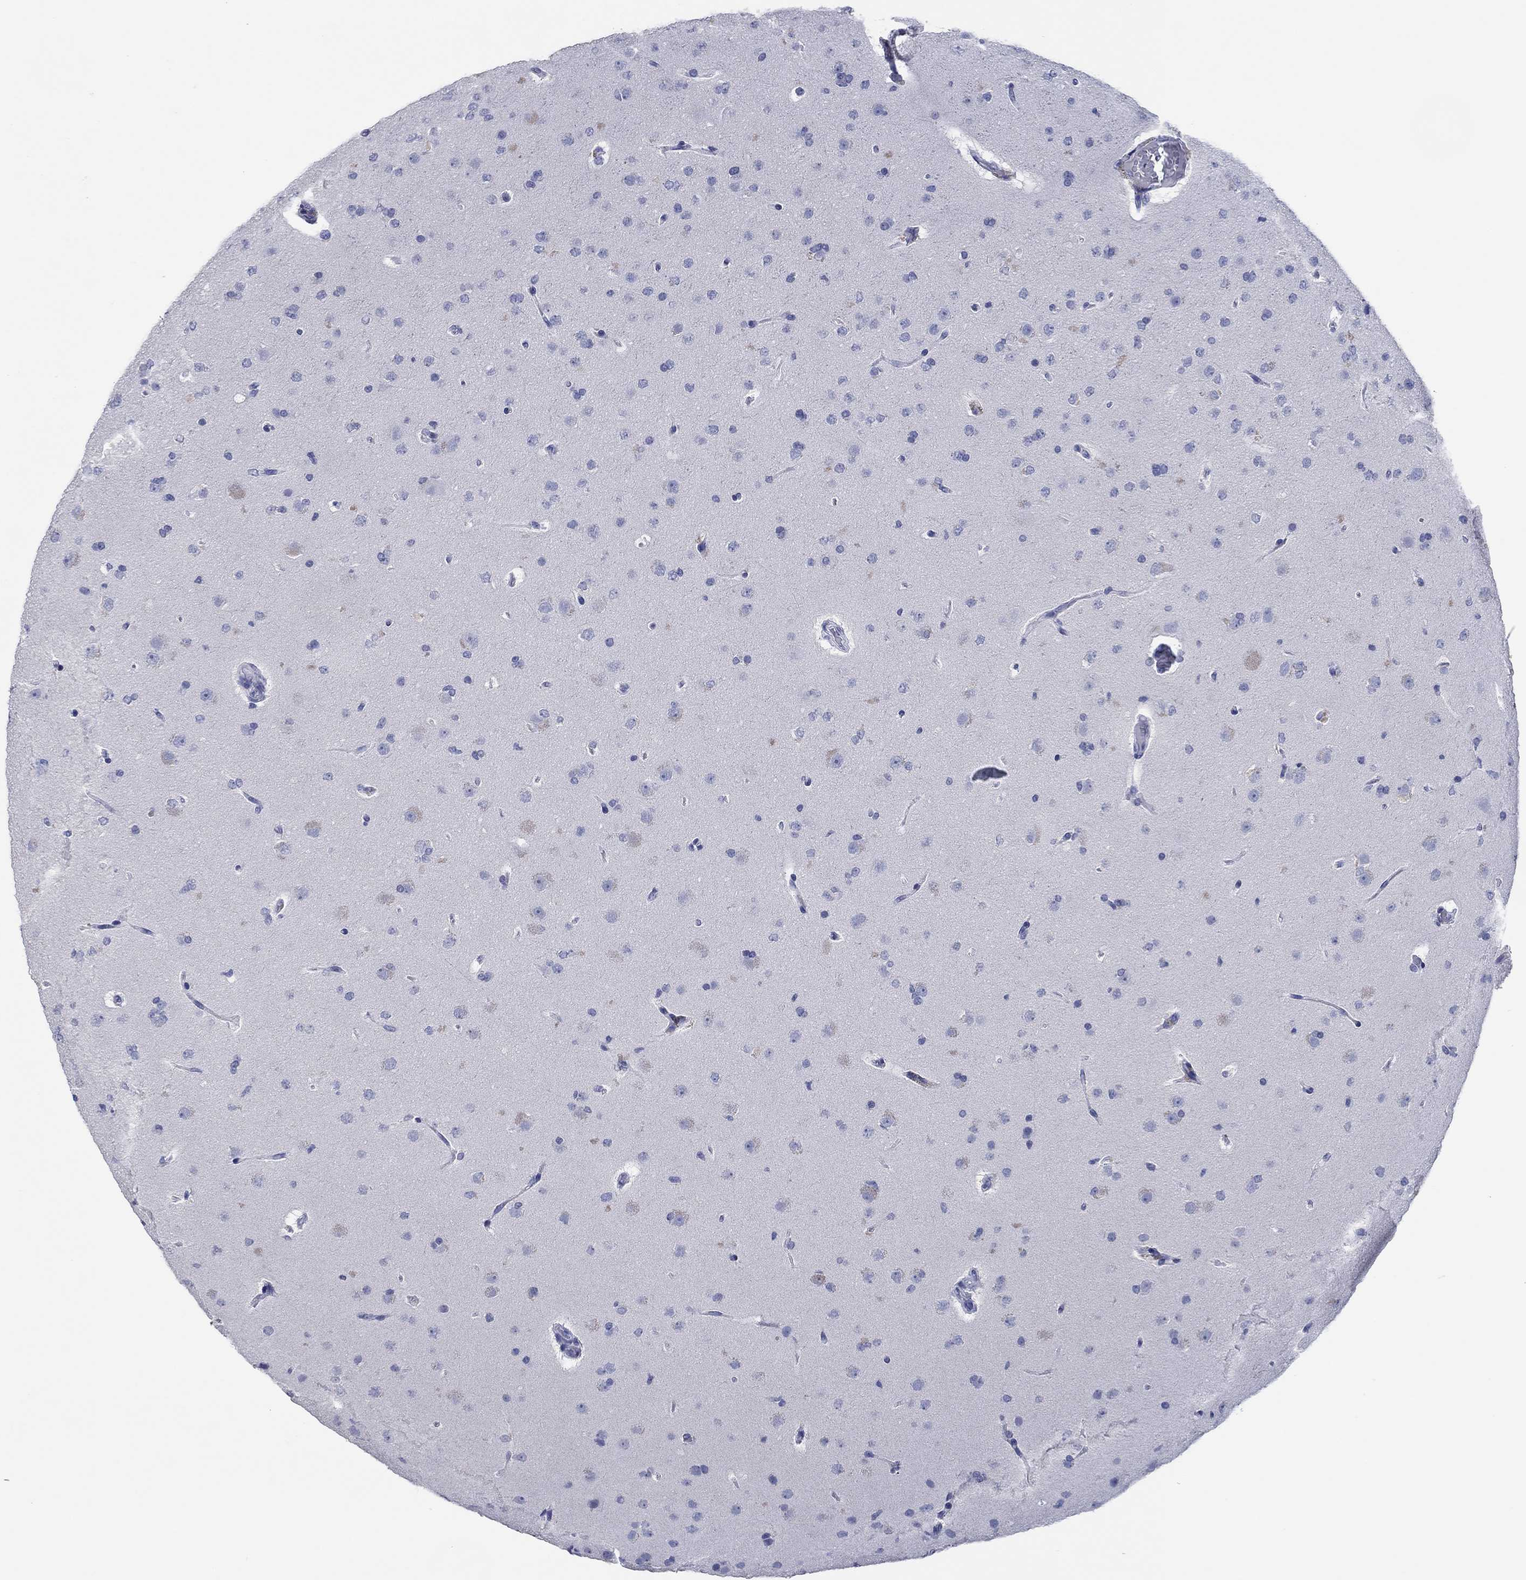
{"staining": {"intensity": "weak", "quantity": "<25%", "location": "cytoplasmic/membranous"}, "tissue": "glioma", "cell_type": "Tumor cells", "image_type": "cancer", "snomed": [{"axis": "morphology", "description": "Glioma, malignant, NOS"}, {"axis": "topography", "description": "Cerebral cortex"}], "caption": "IHC histopathology image of neoplastic tissue: glioma (malignant) stained with DAB displays no significant protein positivity in tumor cells. Nuclei are stained in blue.", "gene": "POU5F1", "patient": {"sex": "male", "age": 58}}